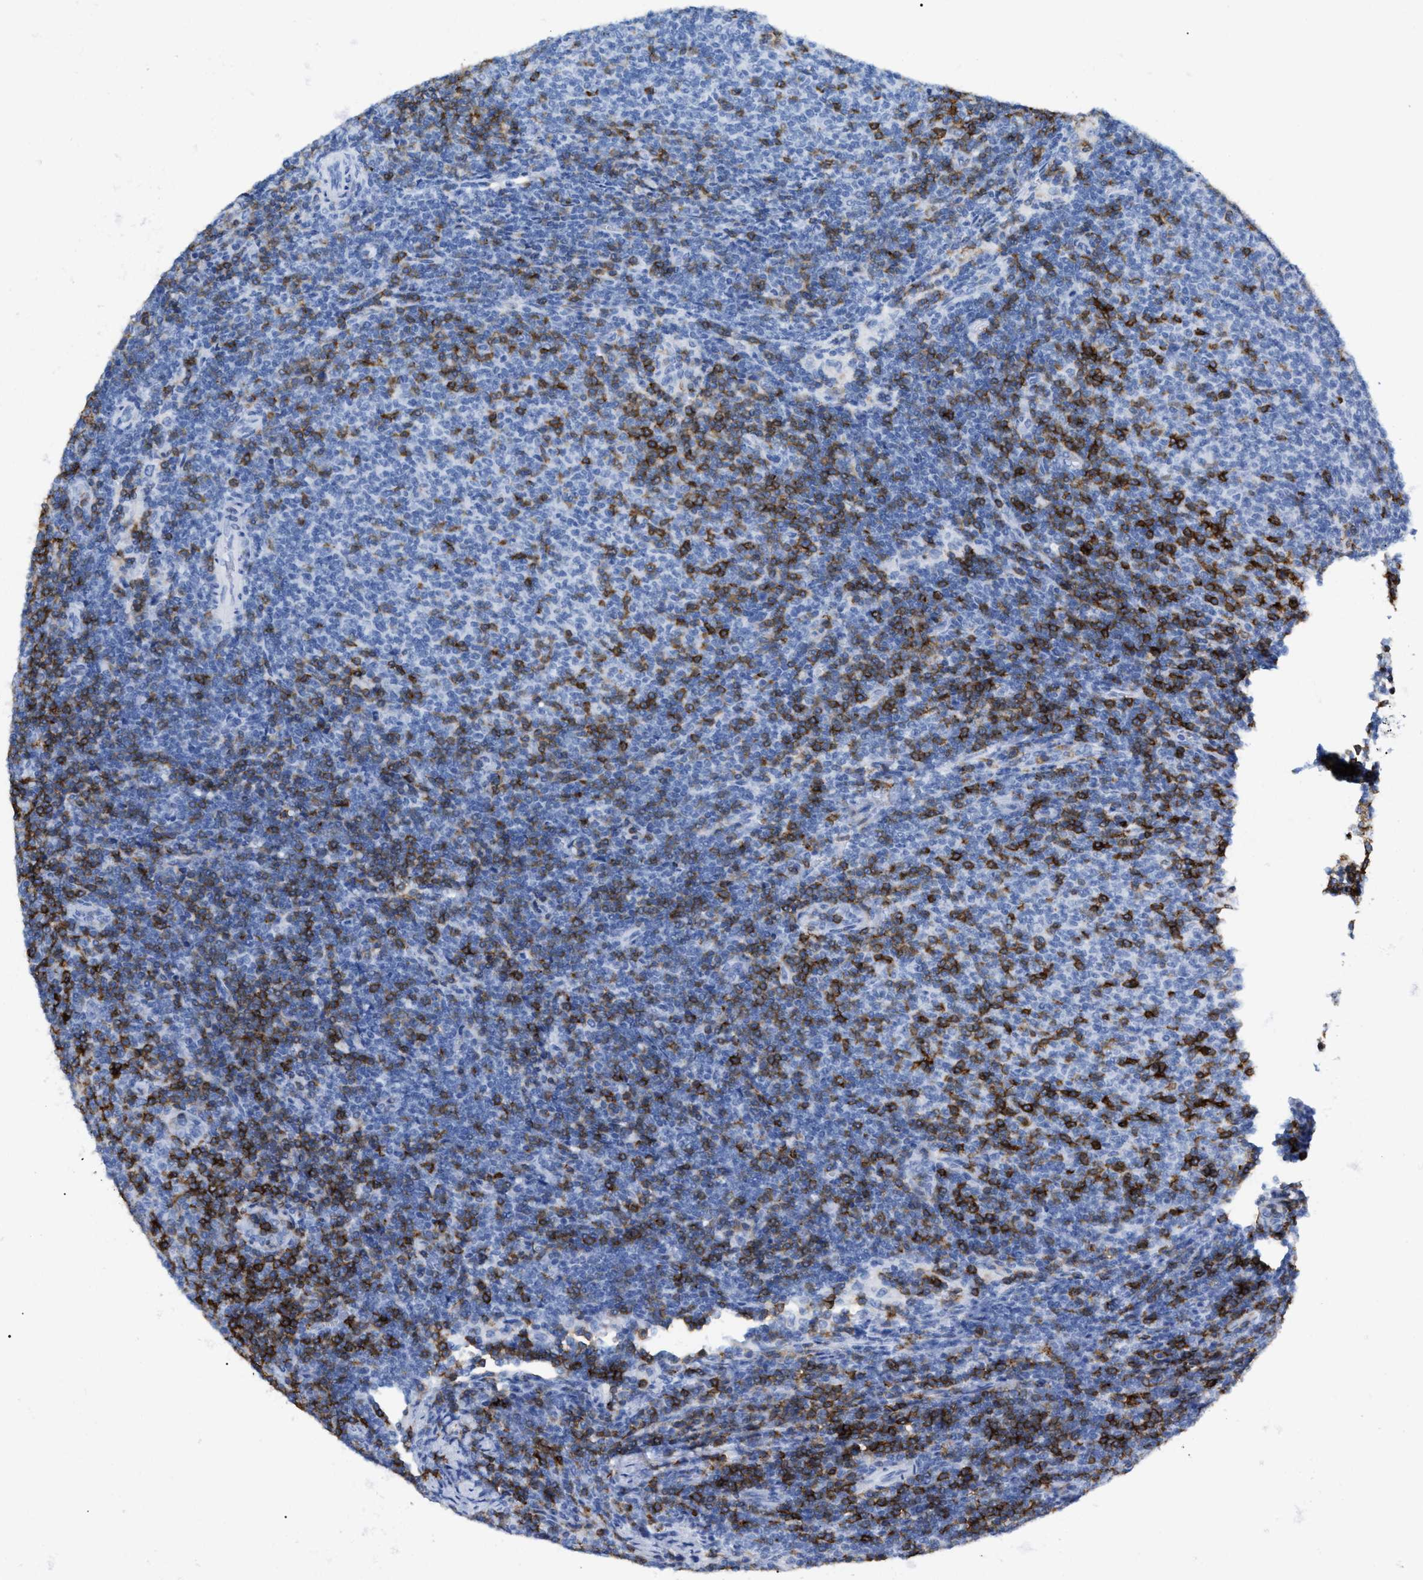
{"staining": {"intensity": "negative", "quantity": "none", "location": "none"}, "tissue": "lymphoma", "cell_type": "Tumor cells", "image_type": "cancer", "snomed": [{"axis": "morphology", "description": "Malignant lymphoma, non-Hodgkin's type, Low grade"}, {"axis": "topography", "description": "Lymph node"}], "caption": "Immunohistochemistry of lymphoma shows no staining in tumor cells. (Brightfield microscopy of DAB (3,3'-diaminobenzidine) immunohistochemistry (IHC) at high magnification).", "gene": "CD5", "patient": {"sex": "male", "age": 66}}